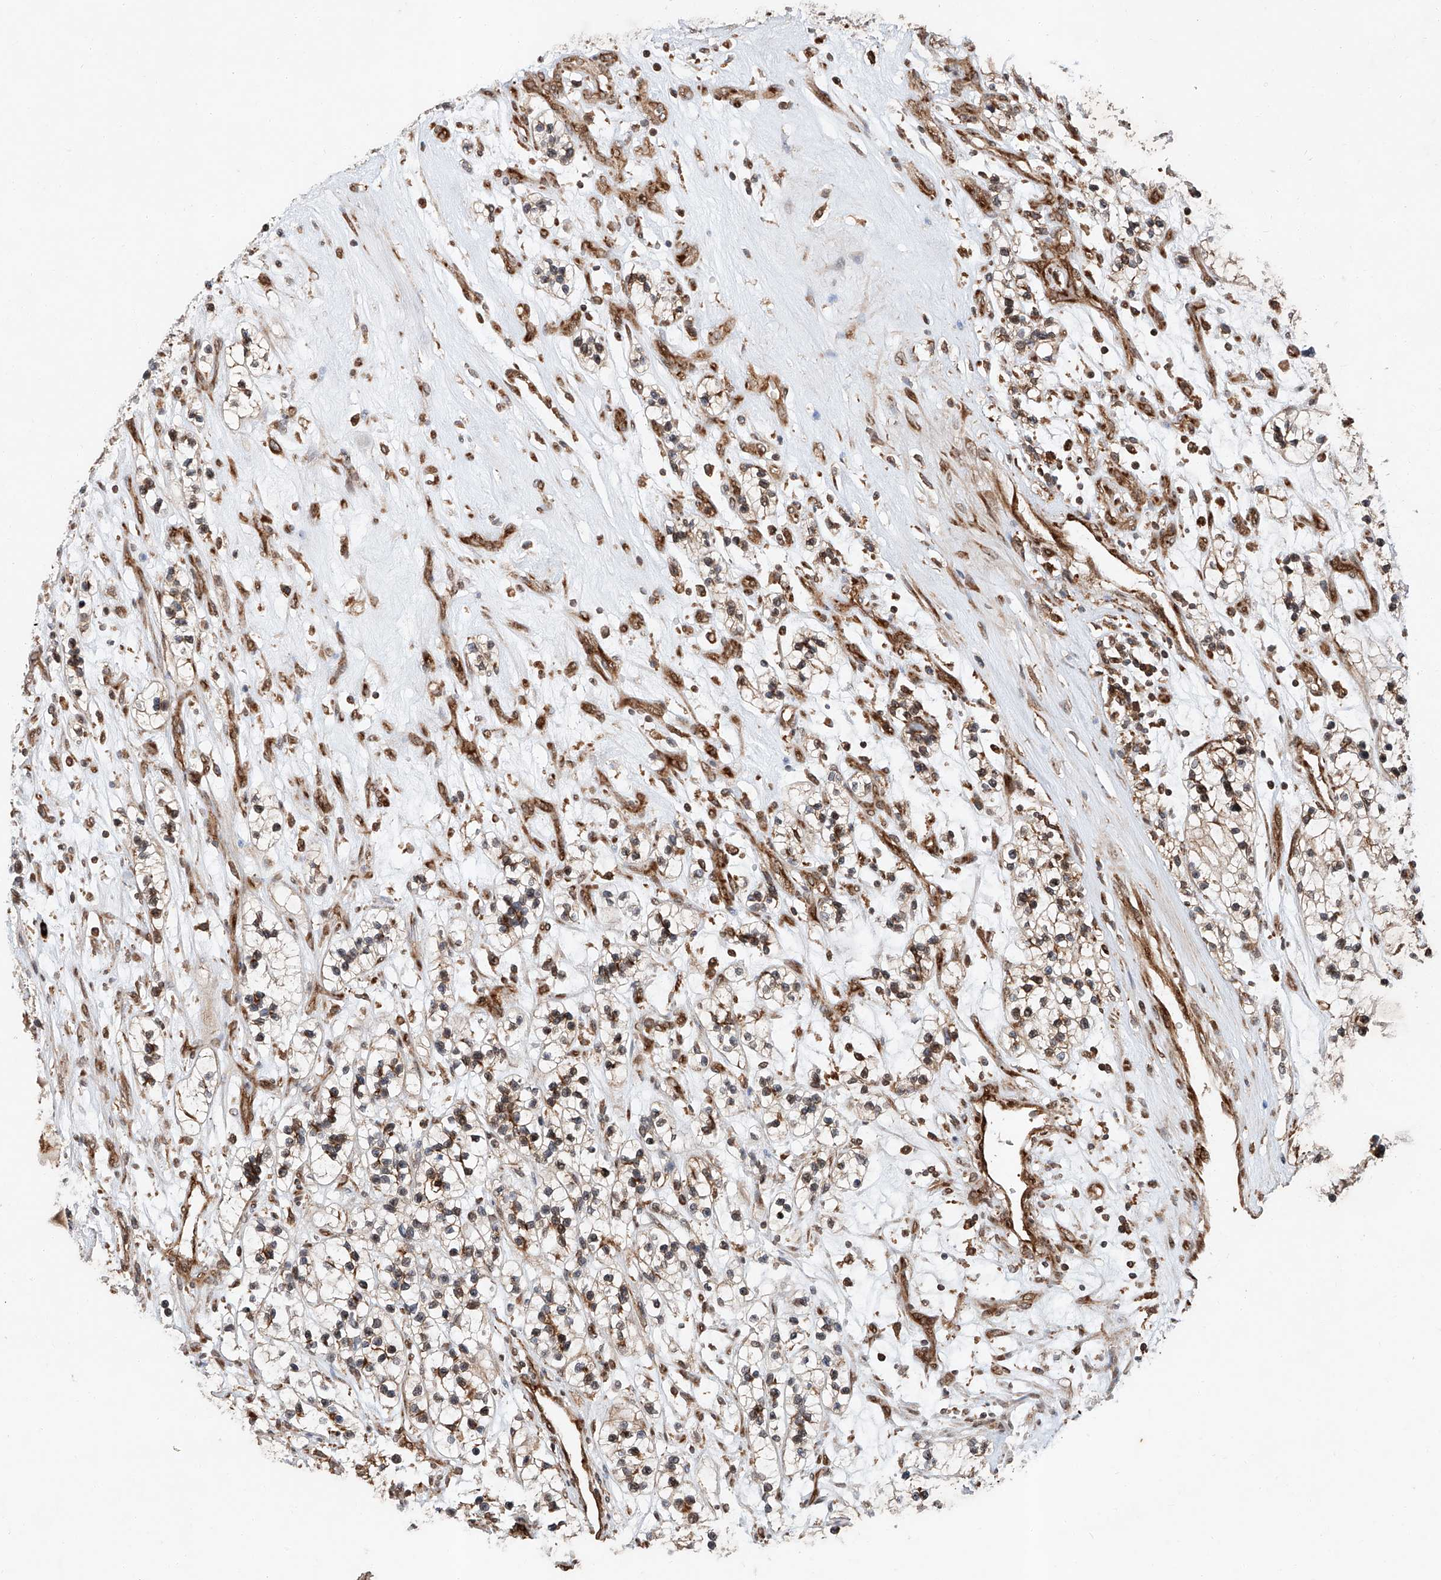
{"staining": {"intensity": "moderate", "quantity": "25%-75%", "location": "cytoplasmic/membranous"}, "tissue": "renal cancer", "cell_type": "Tumor cells", "image_type": "cancer", "snomed": [{"axis": "morphology", "description": "Adenocarcinoma, NOS"}, {"axis": "topography", "description": "Kidney"}], "caption": "Immunohistochemical staining of renal adenocarcinoma shows medium levels of moderate cytoplasmic/membranous positivity in about 25%-75% of tumor cells.", "gene": "ZFP28", "patient": {"sex": "female", "age": 57}}